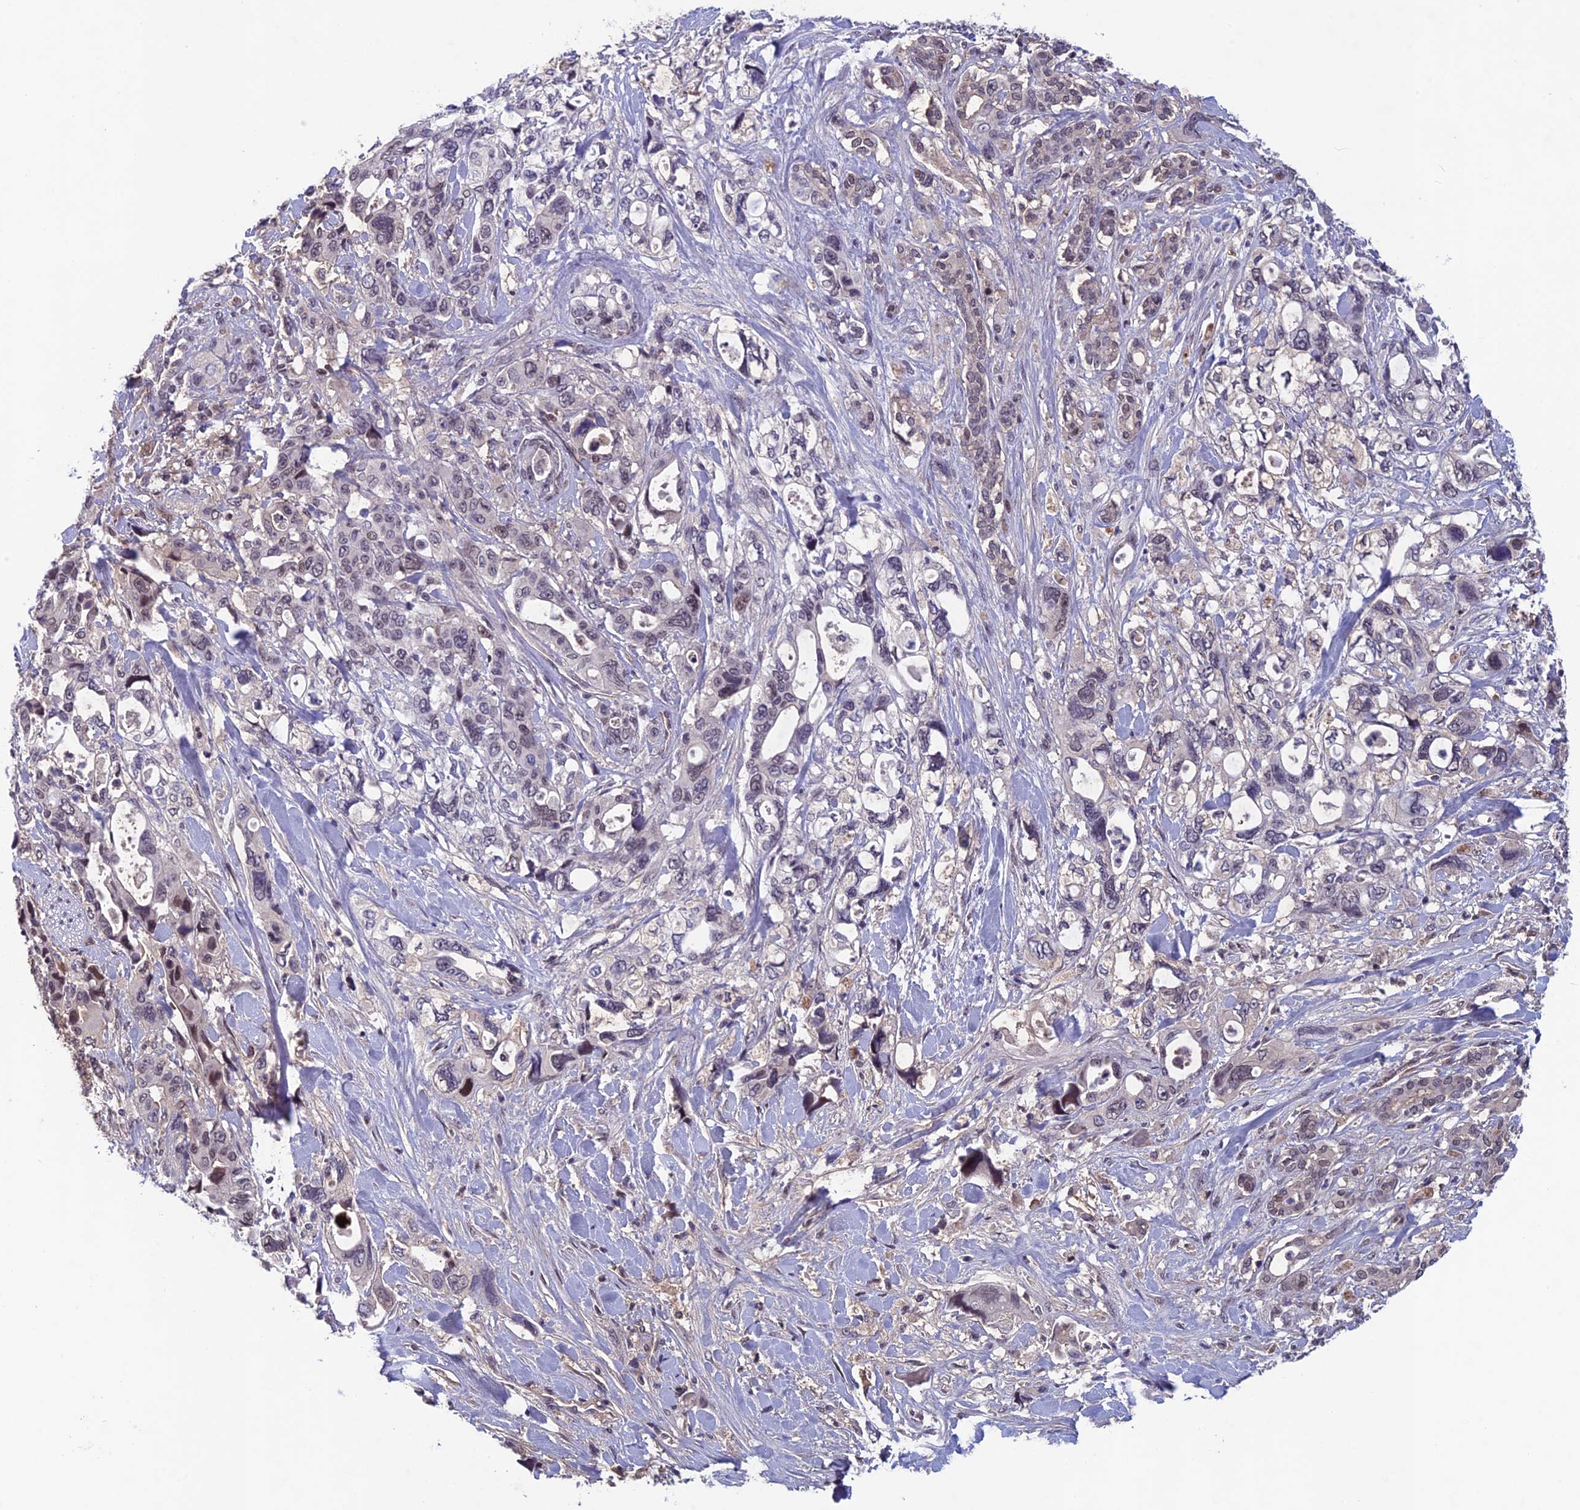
{"staining": {"intensity": "moderate", "quantity": "<25%", "location": "nuclear"}, "tissue": "pancreatic cancer", "cell_type": "Tumor cells", "image_type": "cancer", "snomed": [{"axis": "morphology", "description": "Adenocarcinoma, NOS"}, {"axis": "topography", "description": "Pancreas"}], "caption": "Immunohistochemical staining of human pancreatic adenocarcinoma demonstrates low levels of moderate nuclear positivity in about <25% of tumor cells. The protein of interest is shown in brown color, while the nuclei are stained blue.", "gene": "FKBPL", "patient": {"sex": "male", "age": 46}}